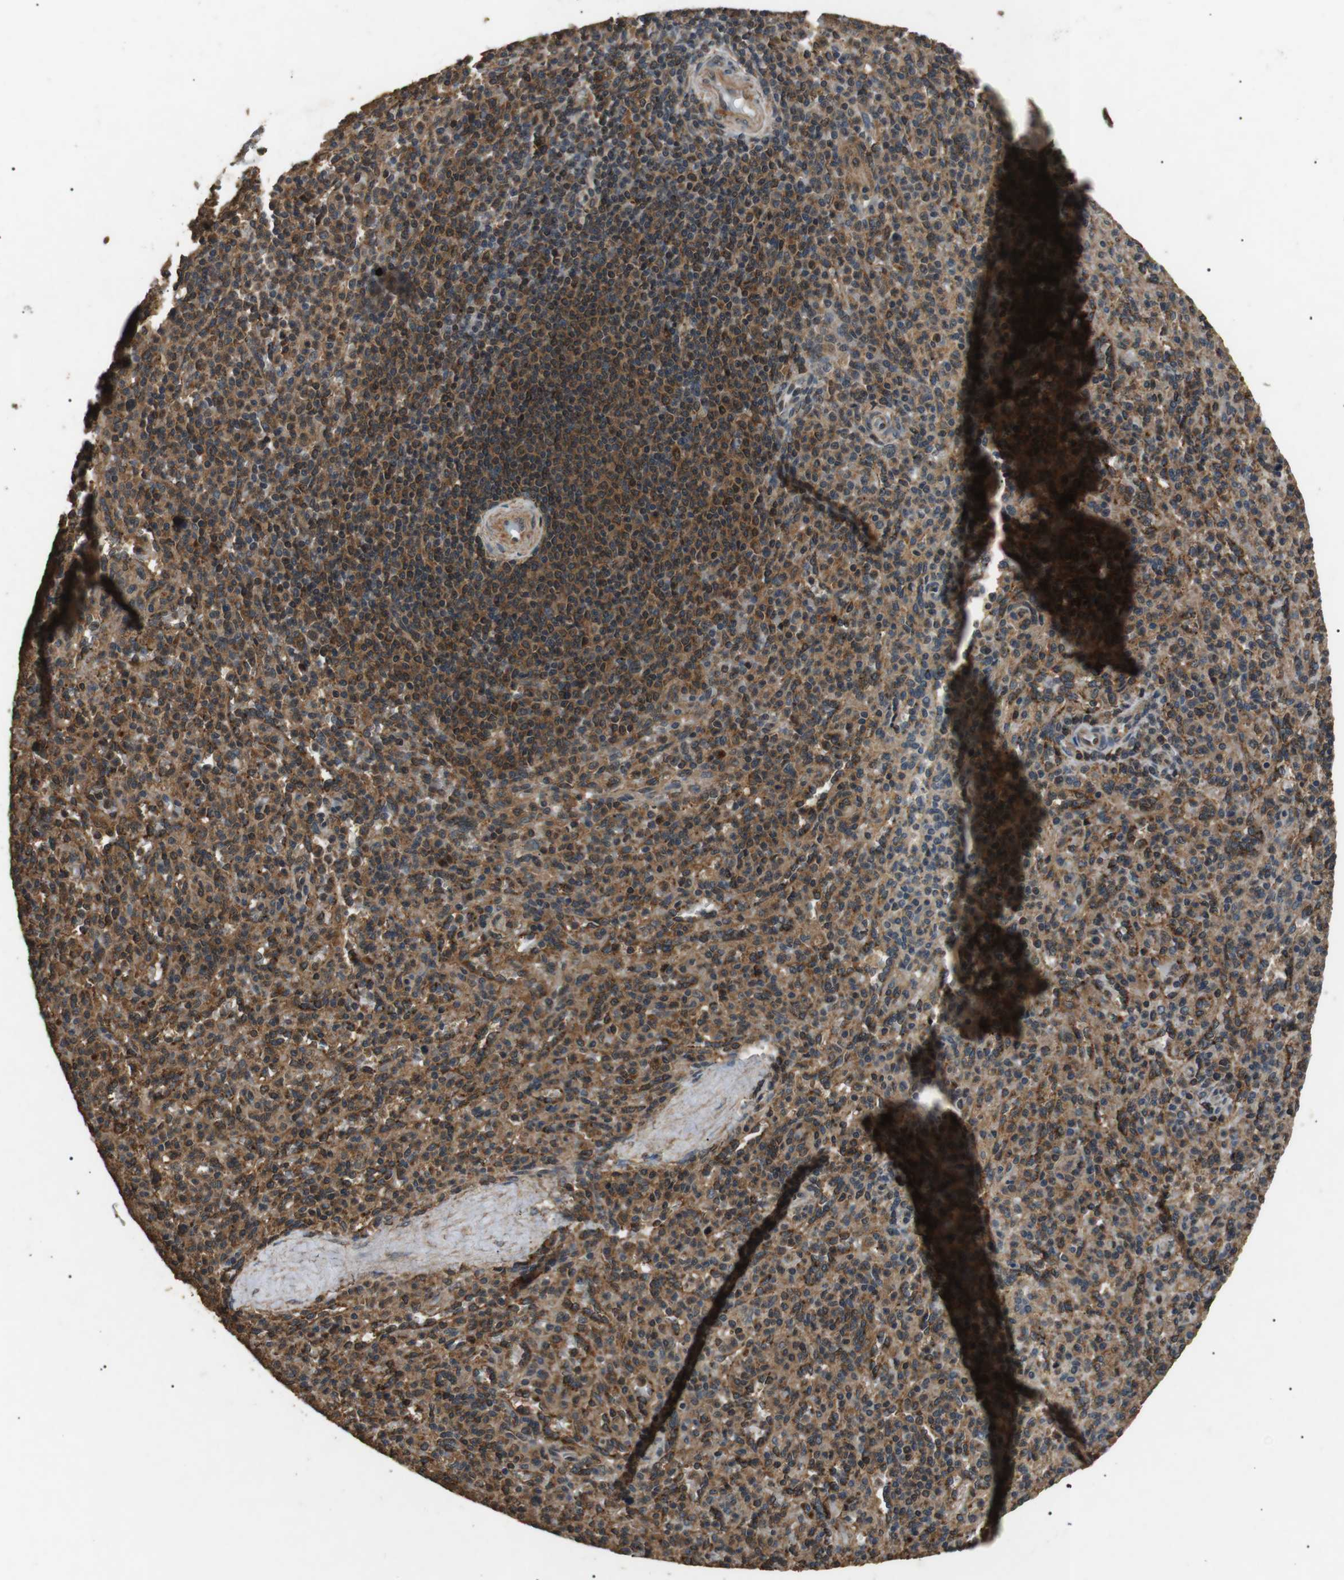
{"staining": {"intensity": "moderate", "quantity": ">75%", "location": "cytoplasmic/membranous"}, "tissue": "spleen", "cell_type": "Cells in red pulp", "image_type": "normal", "snomed": [{"axis": "morphology", "description": "Normal tissue, NOS"}, {"axis": "topography", "description": "Spleen"}], "caption": "Cells in red pulp show medium levels of moderate cytoplasmic/membranous positivity in about >75% of cells in normal human spleen.", "gene": "TBC1D15", "patient": {"sex": "male", "age": 36}}